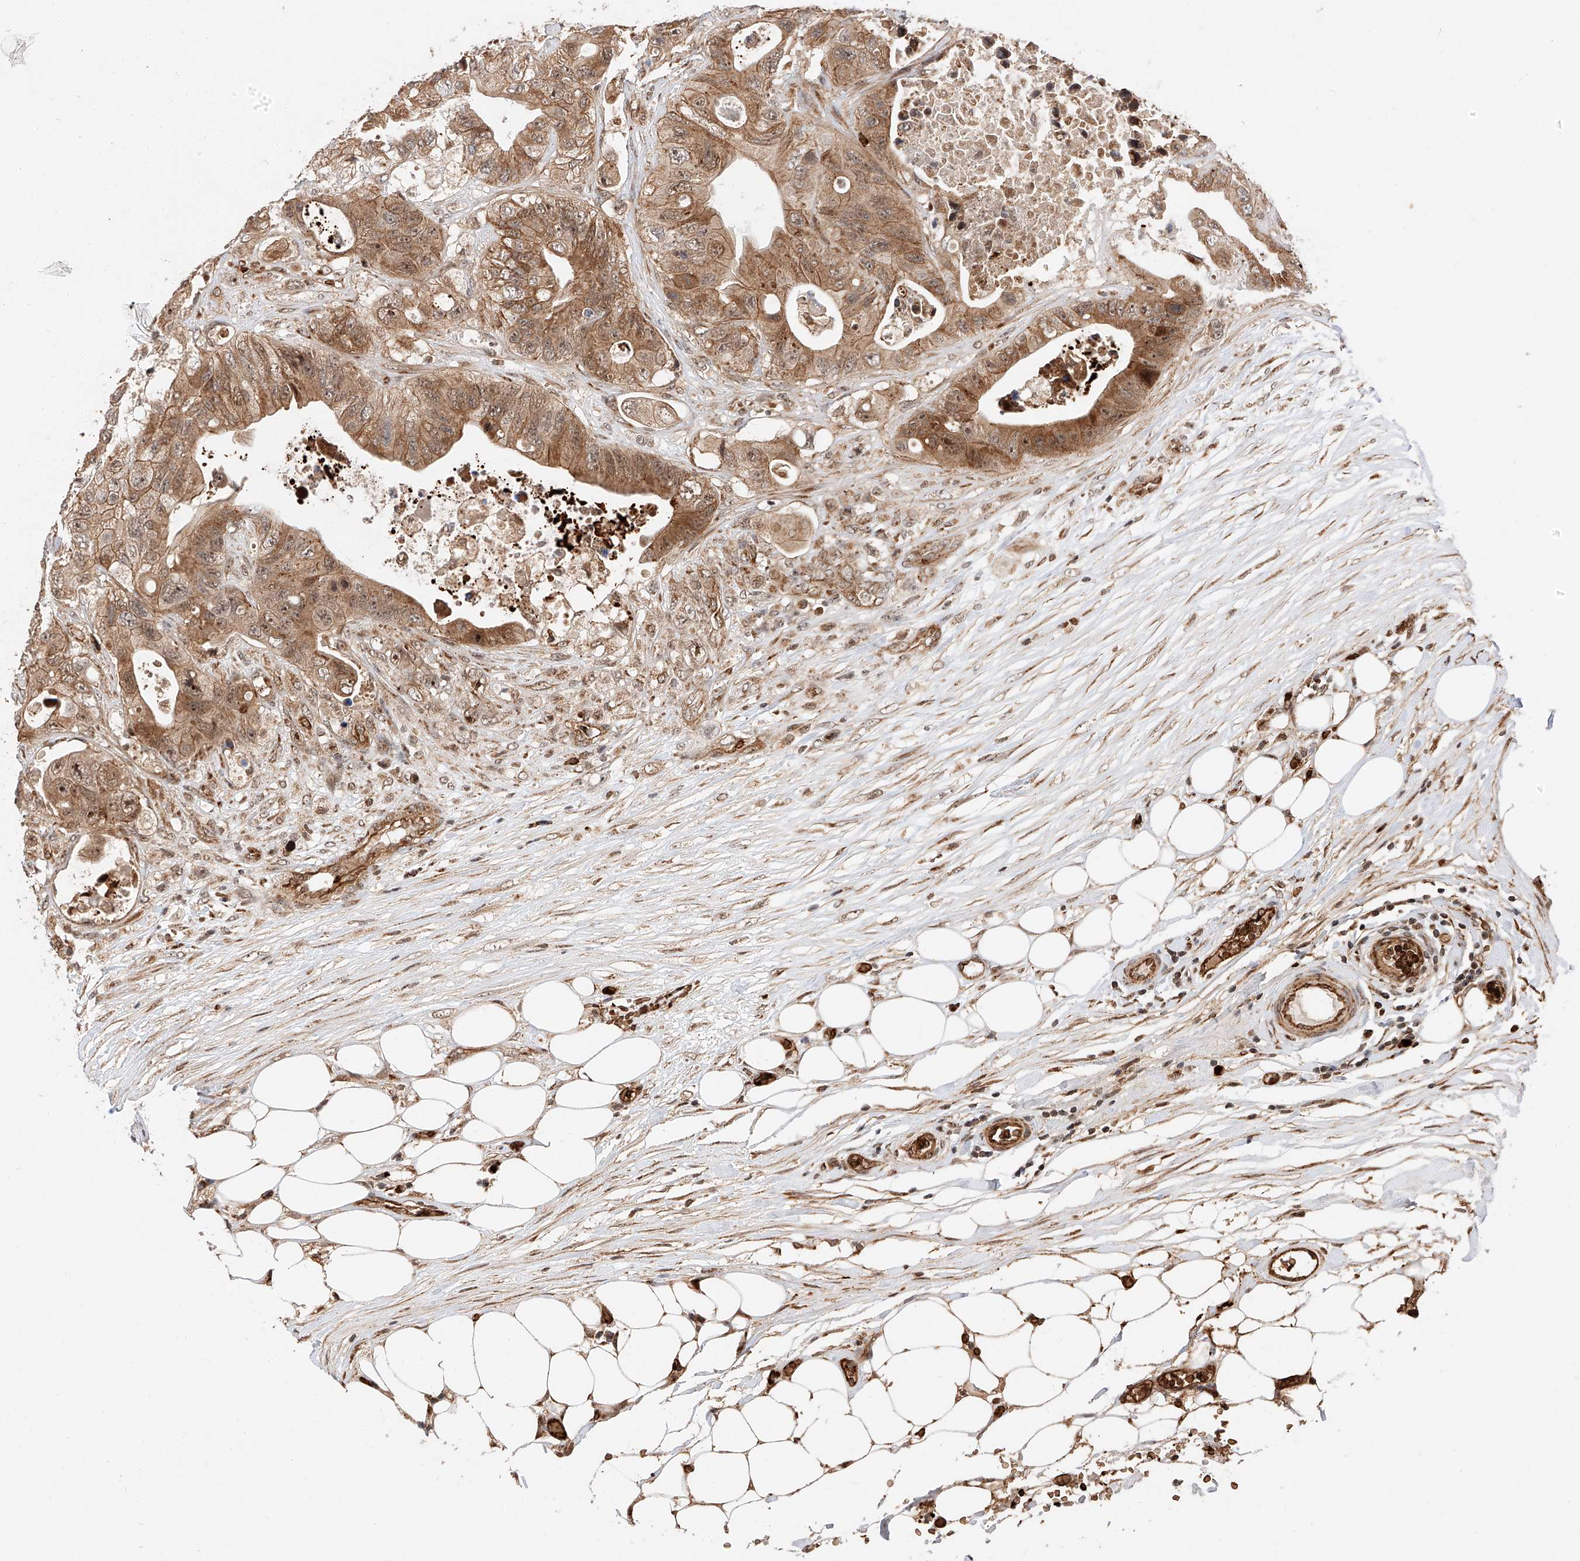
{"staining": {"intensity": "moderate", "quantity": ">75%", "location": "cytoplasmic/membranous"}, "tissue": "colorectal cancer", "cell_type": "Tumor cells", "image_type": "cancer", "snomed": [{"axis": "morphology", "description": "Adenocarcinoma, NOS"}, {"axis": "topography", "description": "Colon"}], "caption": "Brown immunohistochemical staining in colorectal cancer (adenocarcinoma) reveals moderate cytoplasmic/membranous staining in about >75% of tumor cells.", "gene": "THTPA", "patient": {"sex": "female", "age": 46}}